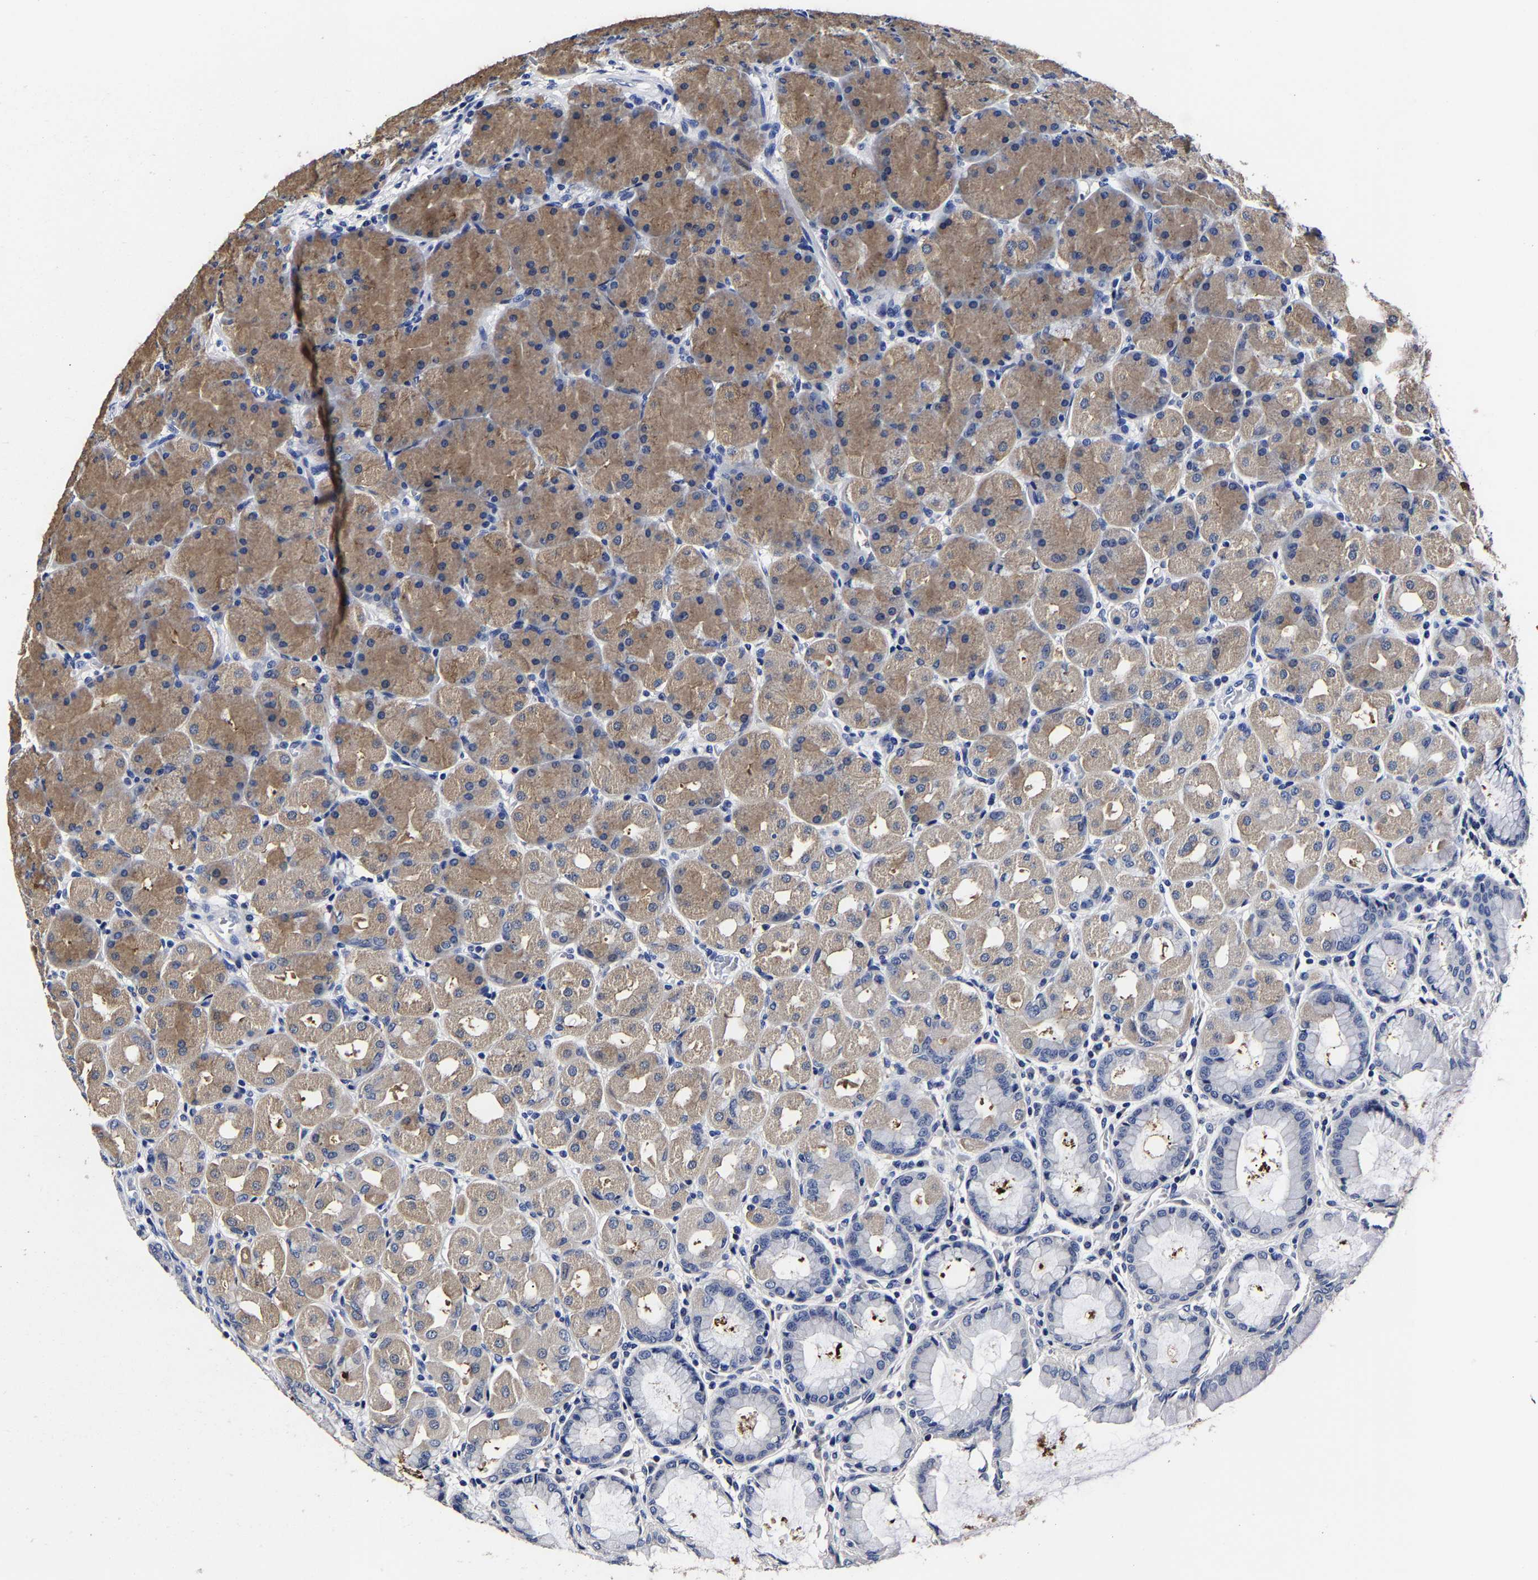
{"staining": {"intensity": "moderate", "quantity": "25%-75%", "location": "cytoplasmic/membranous"}, "tissue": "stomach", "cell_type": "Glandular cells", "image_type": "normal", "snomed": [{"axis": "morphology", "description": "Normal tissue, NOS"}, {"axis": "topography", "description": "Stomach, upper"}], "caption": "Stomach stained for a protein (brown) demonstrates moderate cytoplasmic/membranous positive expression in approximately 25%-75% of glandular cells.", "gene": "AKAP4", "patient": {"sex": "female", "age": 56}}